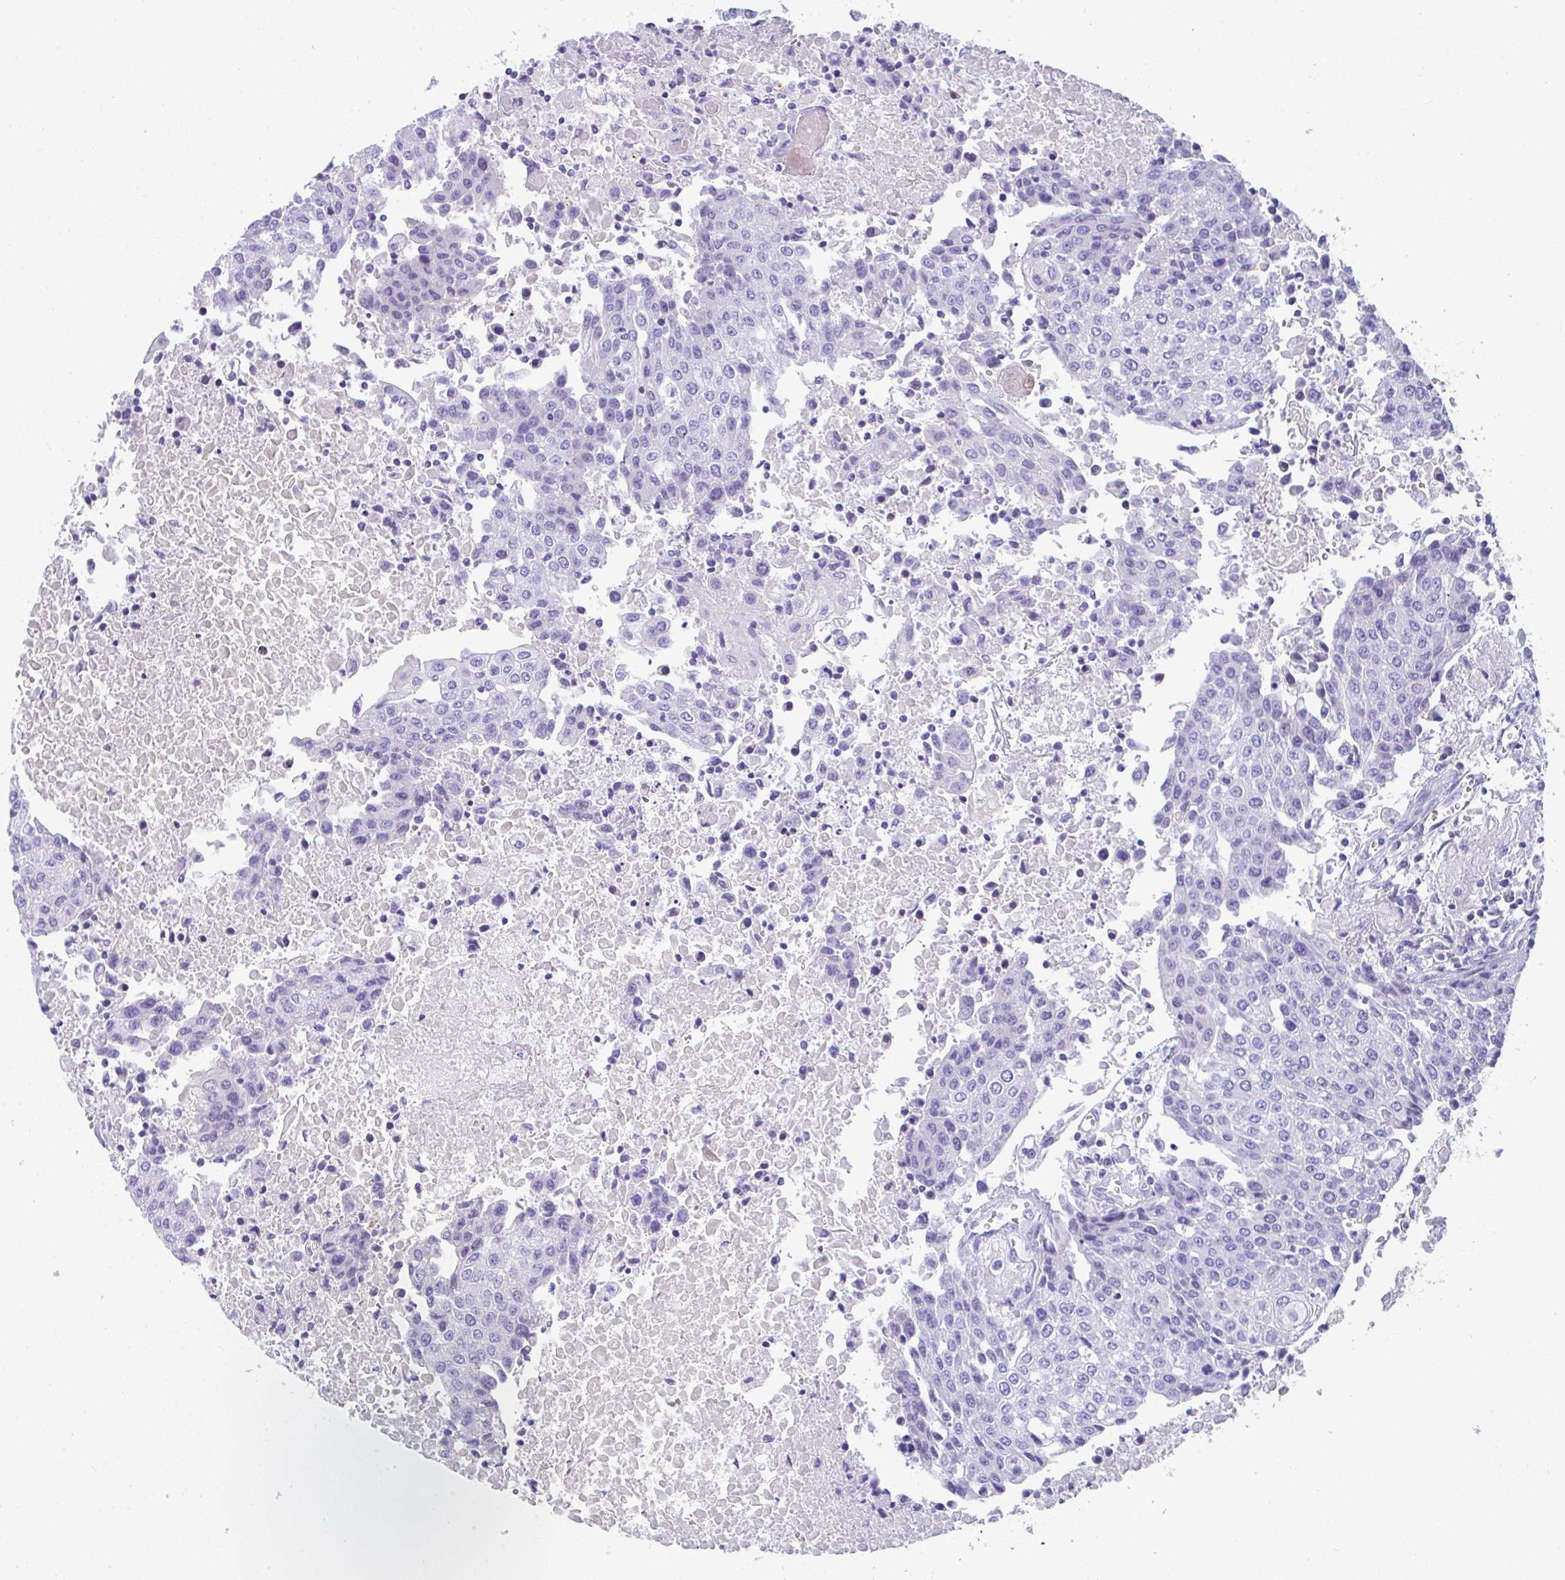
{"staining": {"intensity": "negative", "quantity": "none", "location": "none"}, "tissue": "urothelial cancer", "cell_type": "Tumor cells", "image_type": "cancer", "snomed": [{"axis": "morphology", "description": "Urothelial carcinoma, High grade"}, {"axis": "topography", "description": "Urinary bladder"}], "caption": "This micrograph is of high-grade urothelial carcinoma stained with immunohistochemistry to label a protein in brown with the nuclei are counter-stained blue. There is no expression in tumor cells.", "gene": "TTC30B", "patient": {"sex": "female", "age": 85}}